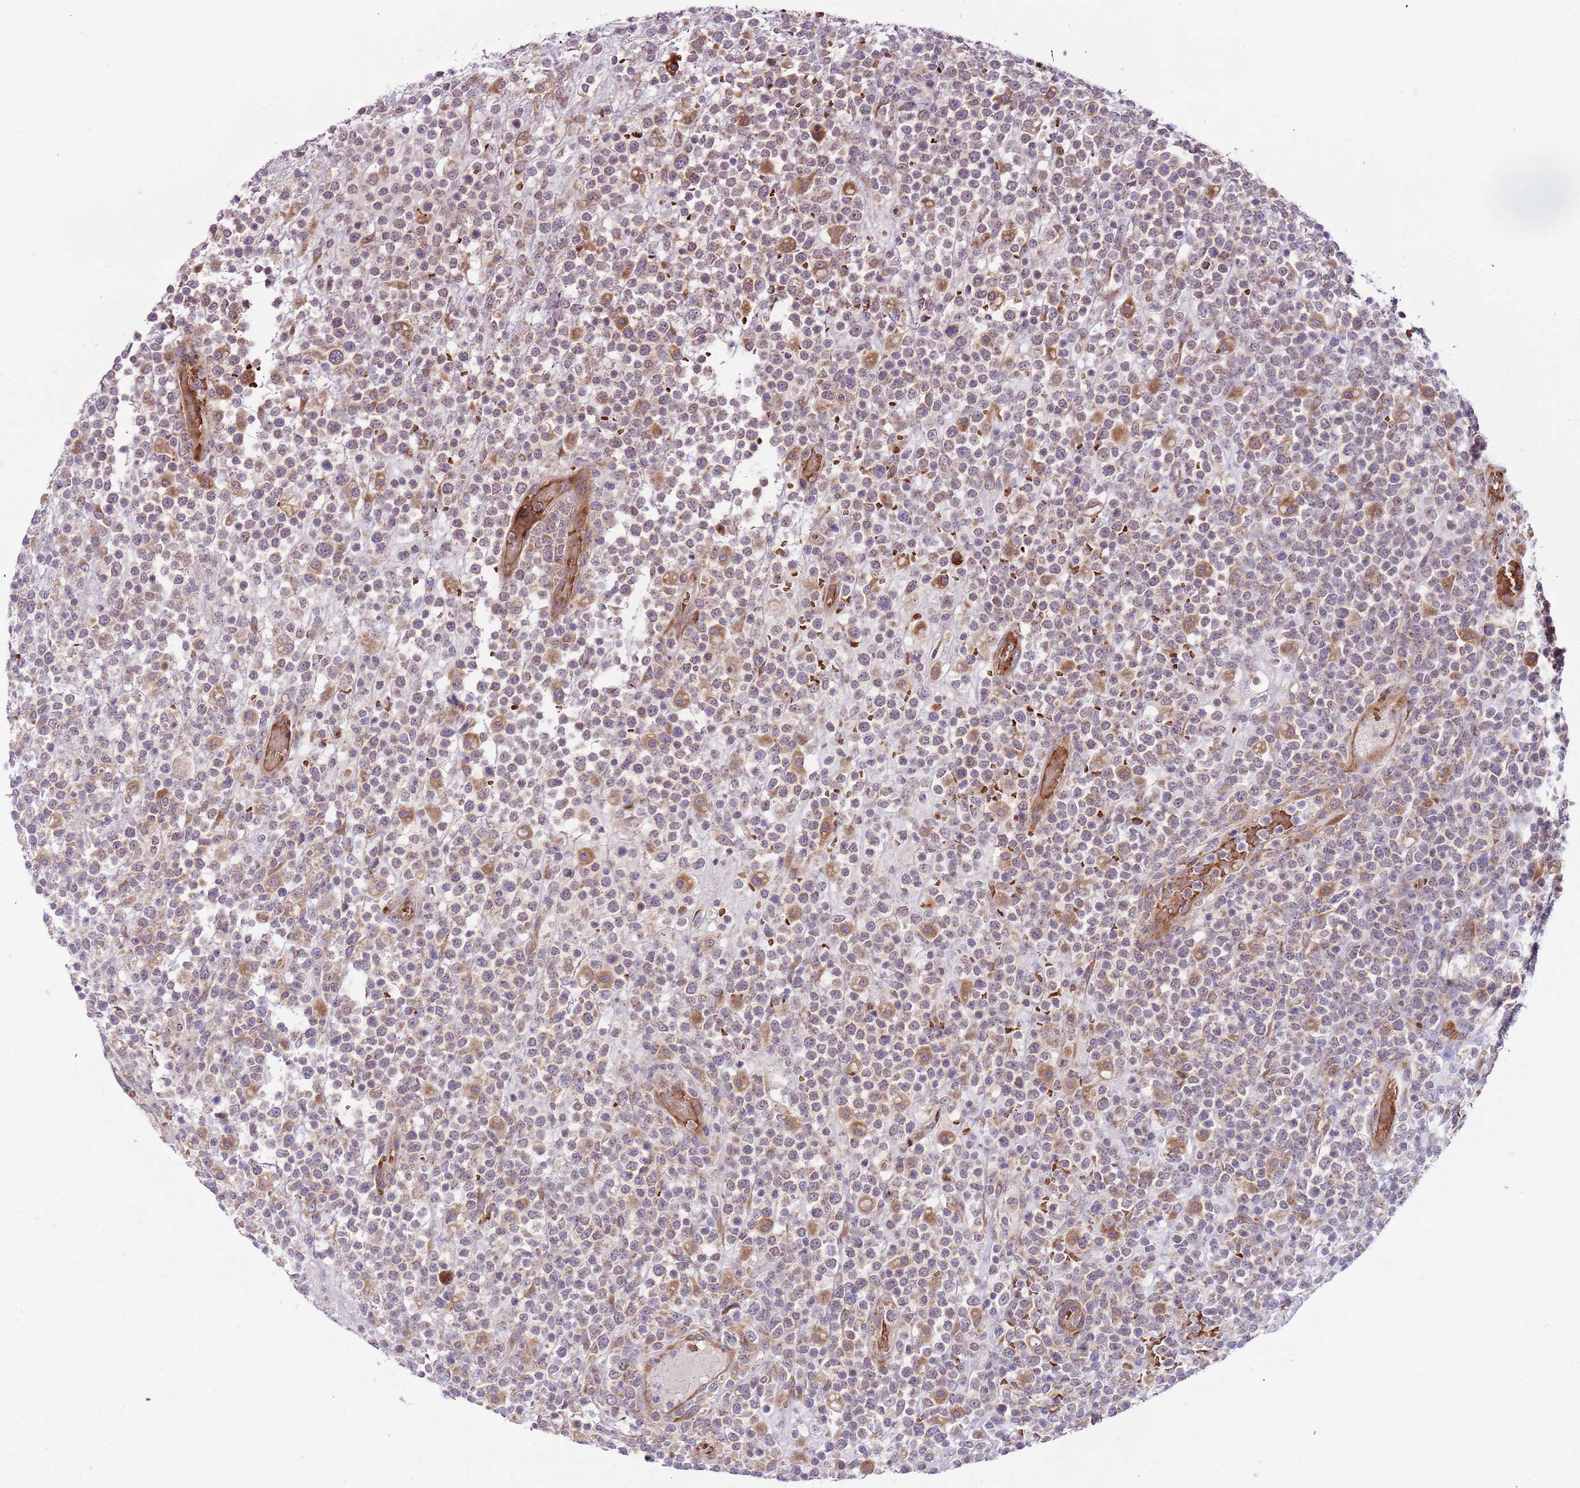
{"staining": {"intensity": "weak", "quantity": "25%-75%", "location": "cytoplasmic/membranous"}, "tissue": "lymphoma", "cell_type": "Tumor cells", "image_type": "cancer", "snomed": [{"axis": "morphology", "description": "Malignant lymphoma, non-Hodgkin's type, High grade"}, {"axis": "topography", "description": "Colon"}], "caption": "Approximately 25%-75% of tumor cells in lymphoma exhibit weak cytoplasmic/membranous protein expression as visualized by brown immunohistochemical staining.", "gene": "VWCE", "patient": {"sex": "female", "age": 53}}